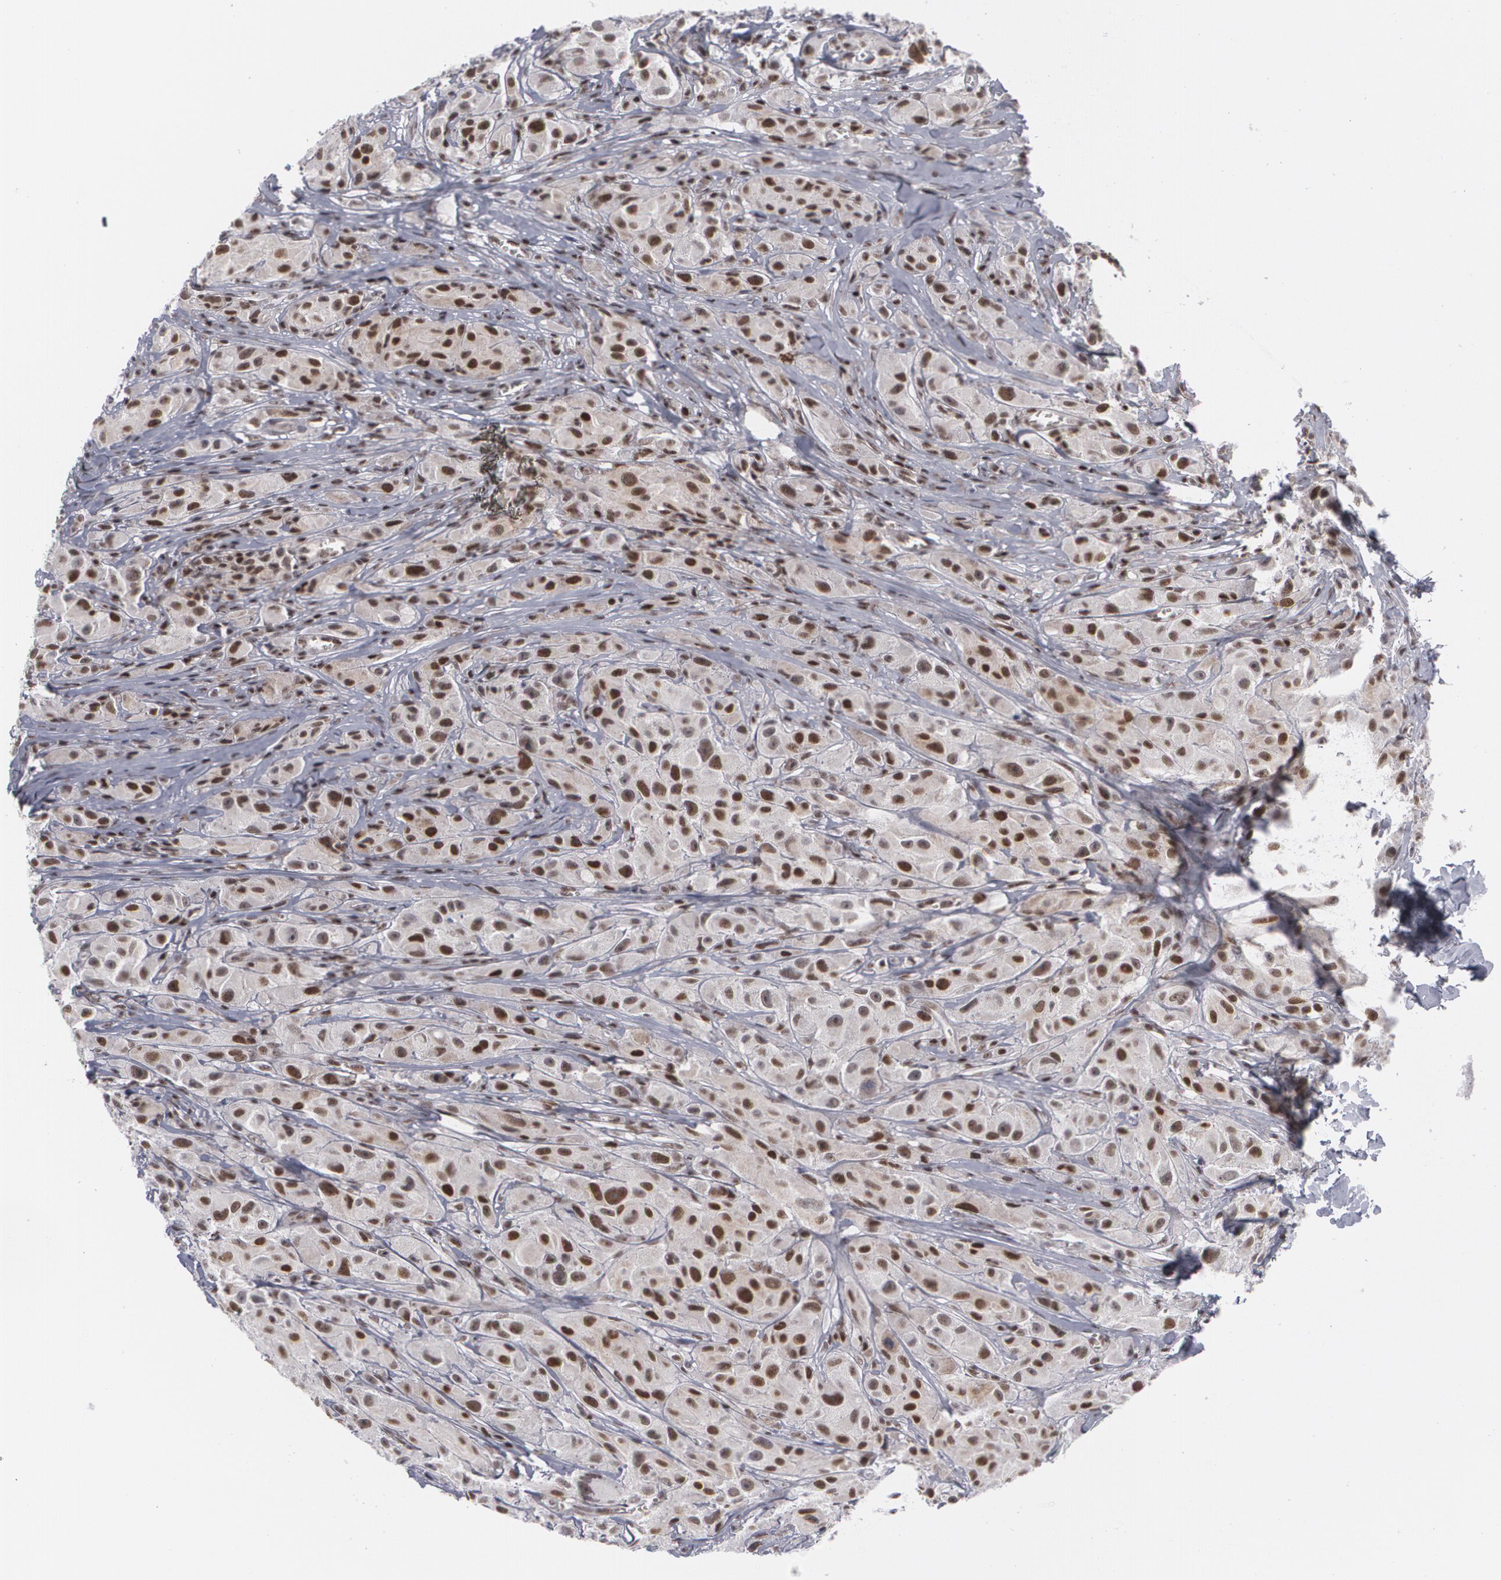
{"staining": {"intensity": "strong", "quantity": ">75%", "location": "nuclear"}, "tissue": "melanoma", "cell_type": "Tumor cells", "image_type": "cancer", "snomed": [{"axis": "morphology", "description": "Malignant melanoma, NOS"}, {"axis": "topography", "description": "Skin"}], "caption": "Protein analysis of melanoma tissue displays strong nuclear staining in approximately >75% of tumor cells. (IHC, brightfield microscopy, high magnification).", "gene": "MCL1", "patient": {"sex": "male", "age": 56}}